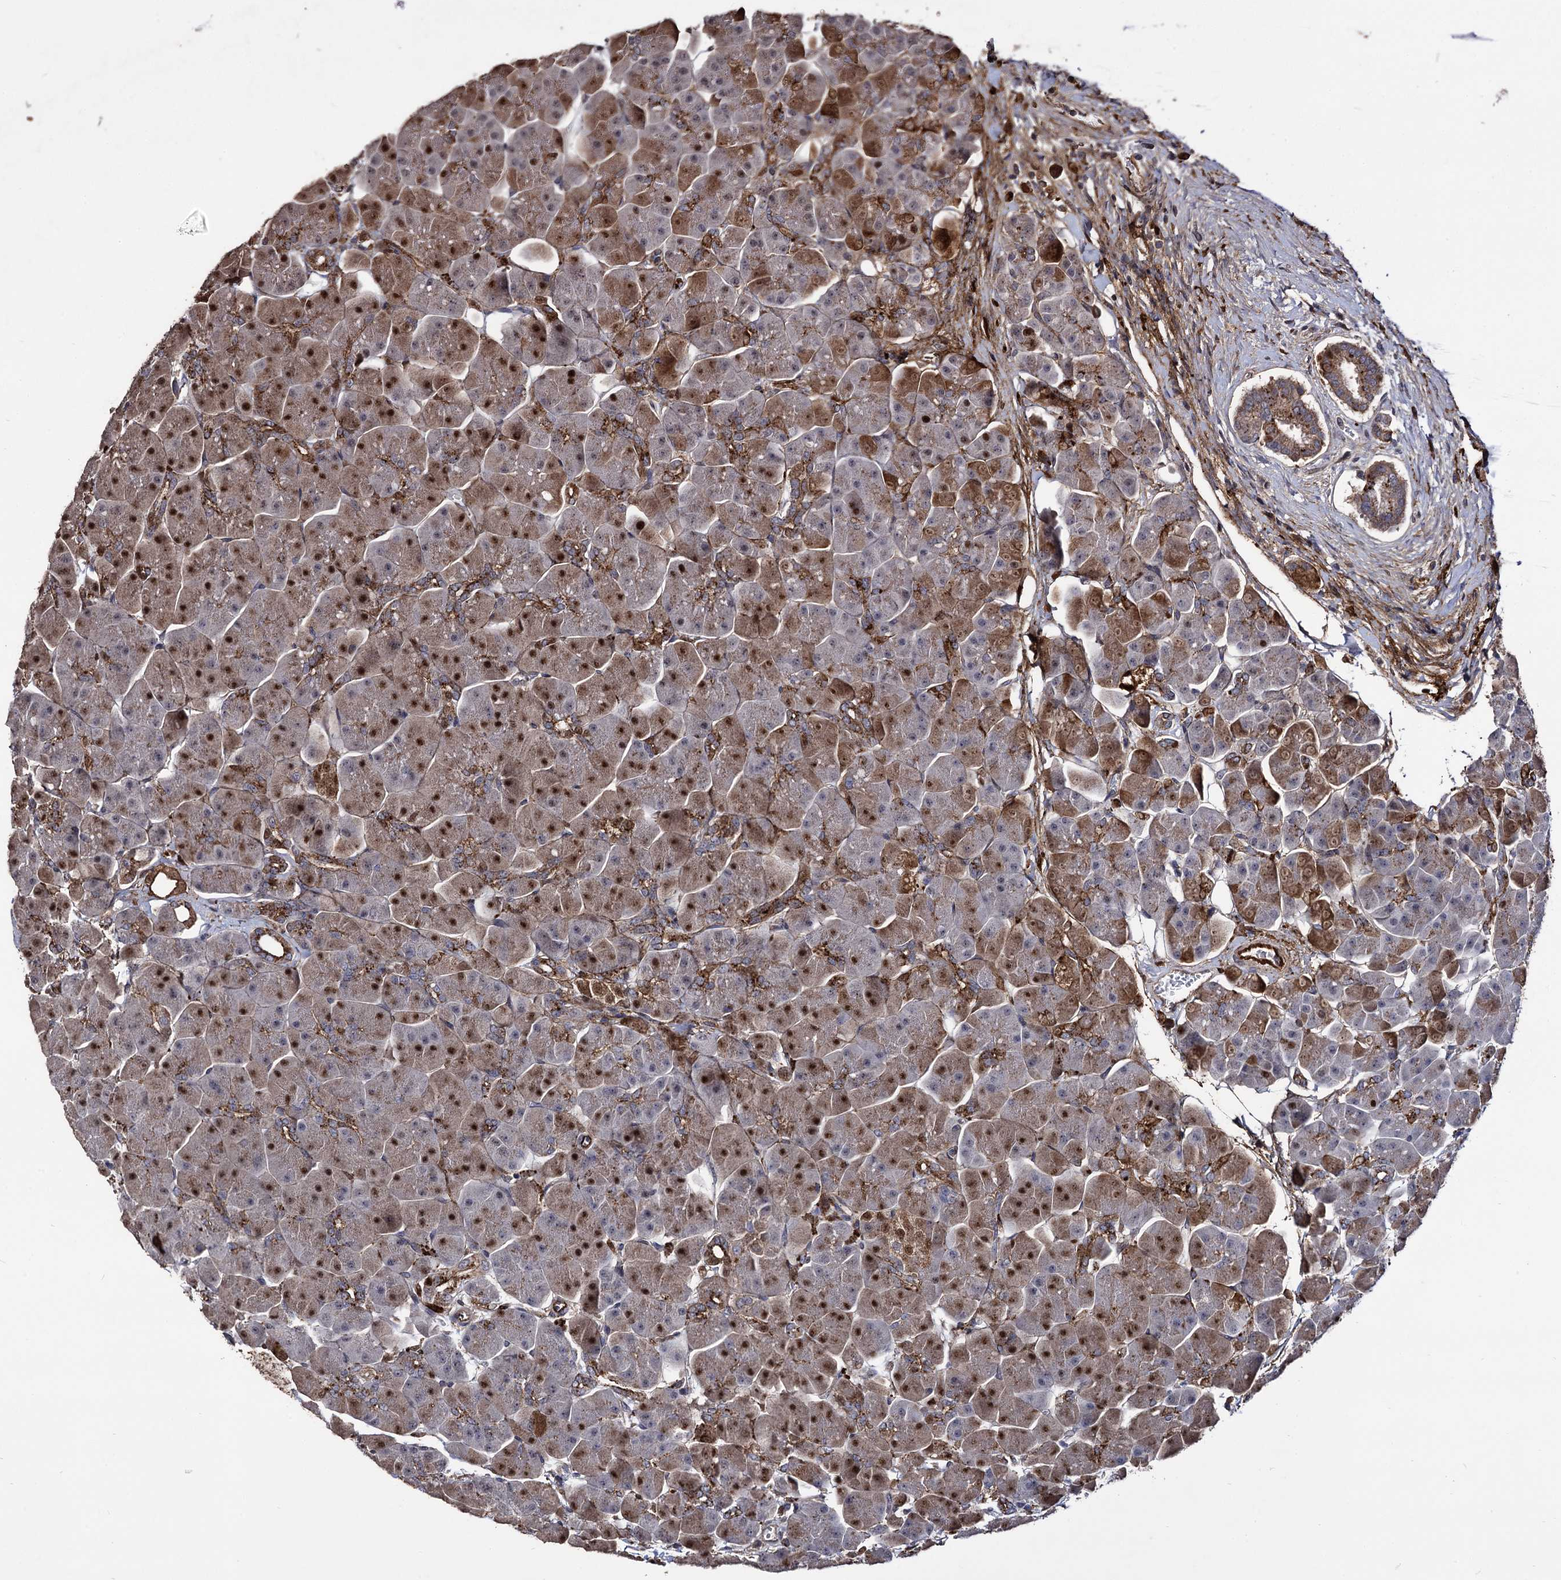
{"staining": {"intensity": "strong", "quantity": "25%-75%", "location": "cytoplasmic/membranous,nuclear"}, "tissue": "pancreas", "cell_type": "Exocrine glandular cells", "image_type": "normal", "snomed": [{"axis": "morphology", "description": "Normal tissue, NOS"}, {"axis": "topography", "description": "Pancreas"}], "caption": "Benign pancreas exhibits strong cytoplasmic/membranous,nuclear expression in approximately 25%-75% of exocrine glandular cells, visualized by immunohistochemistry.", "gene": "MICAL2", "patient": {"sex": "male", "age": 66}}